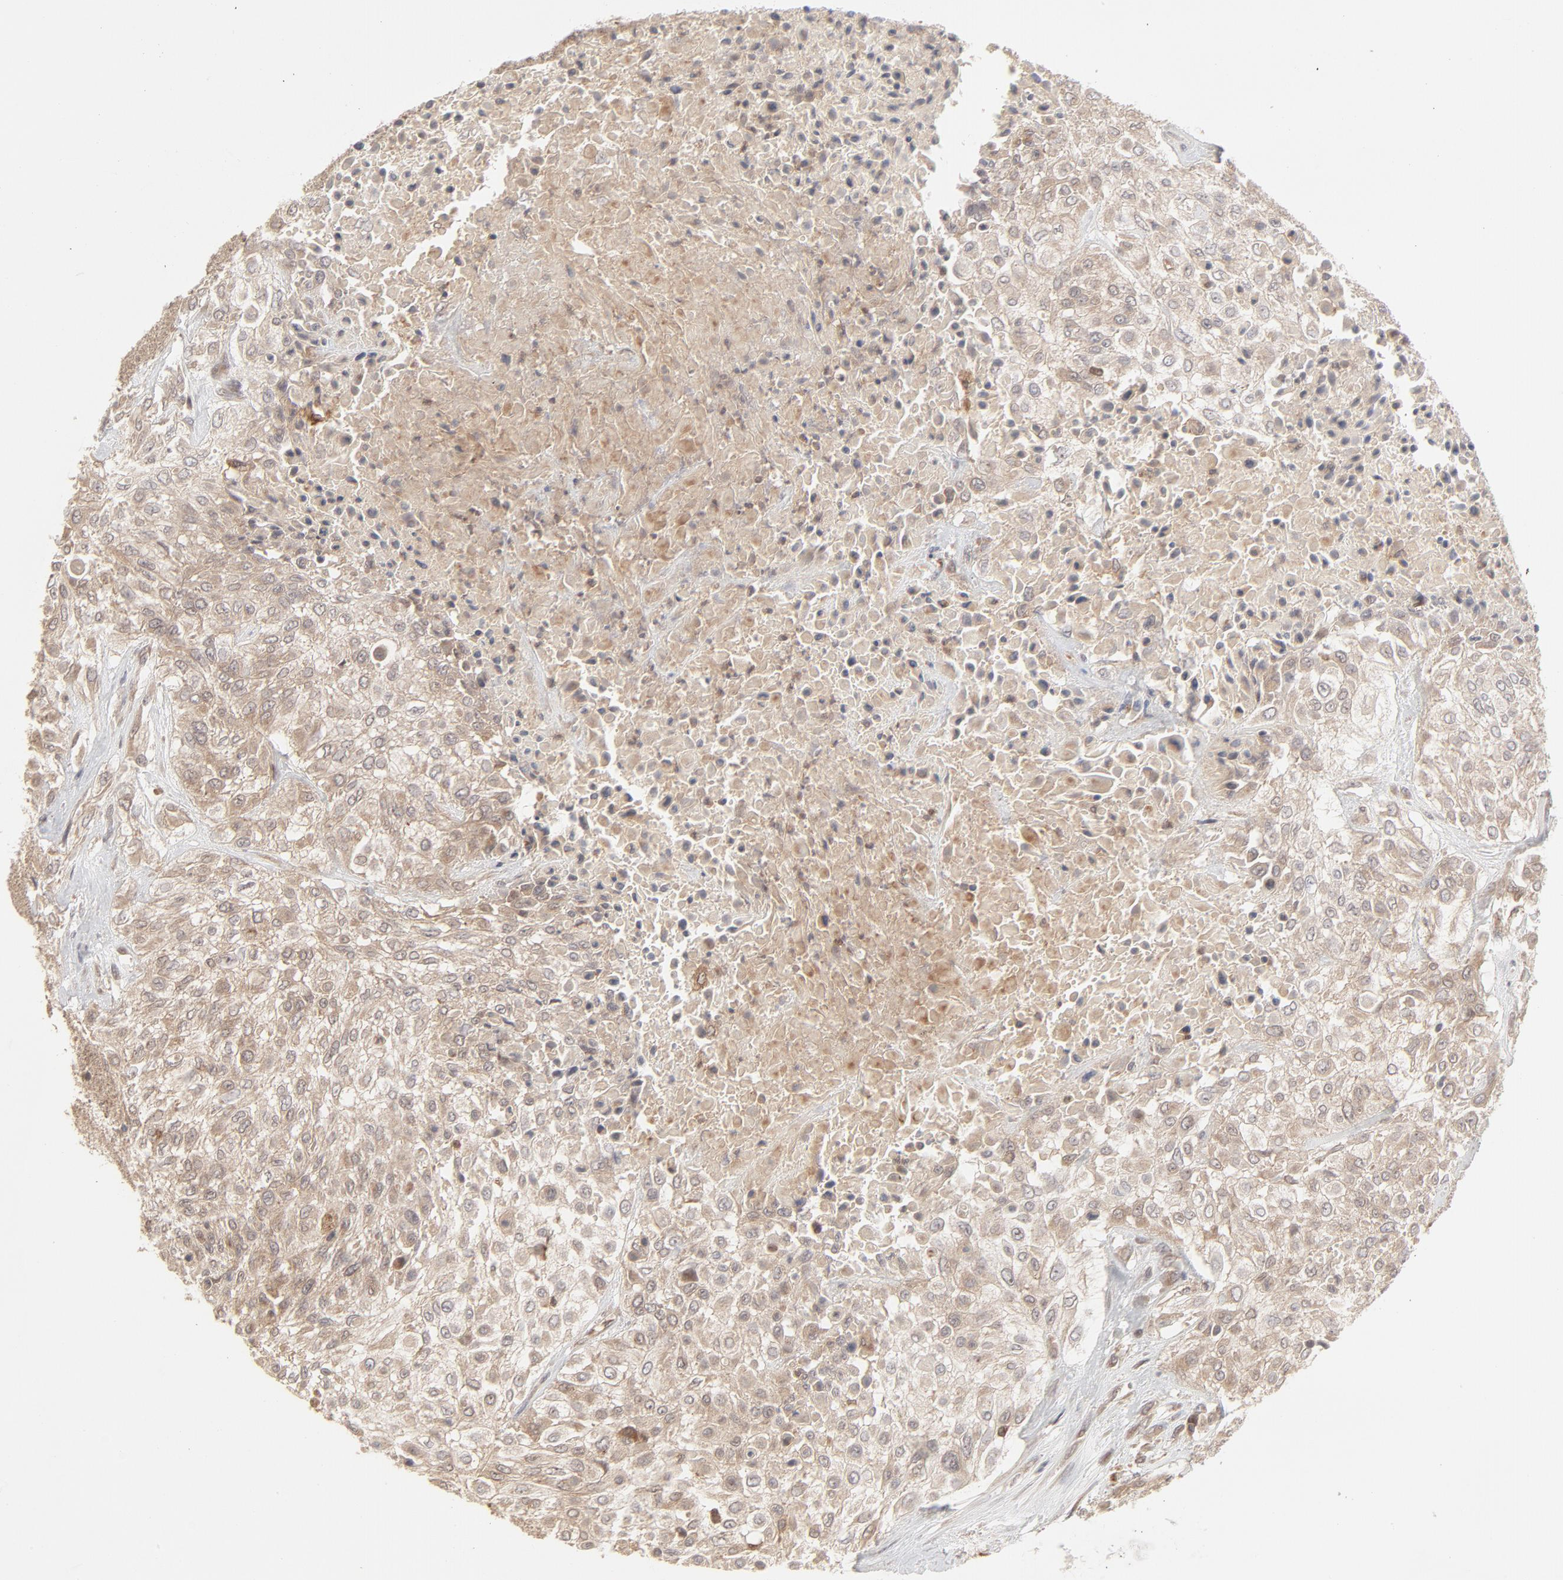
{"staining": {"intensity": "weak", "quantity": "25%-75%", "location": "cytoplasmic/membranous"}, "tissue": "urothelial cancer", "cell_type": "Tumor cells", "image_type": "cancer", "snomed": [{"axis": "morphology", "description": "Urothelial carcinoma, High grade"}, {"axis": "topography", "description": "Urinary bladder"}], "caption": "Protein expression analysis of urothelial cancer reveals weak cytoplasmic/membranous expression in about 25%-75% of tumor cells. (Stains: DAB in brown, nuclei in blue, Microscopy: brightfield microscopy at high magnification).", "gene": "RAB5C", "patient": {"sex": "male", "age": 57}}